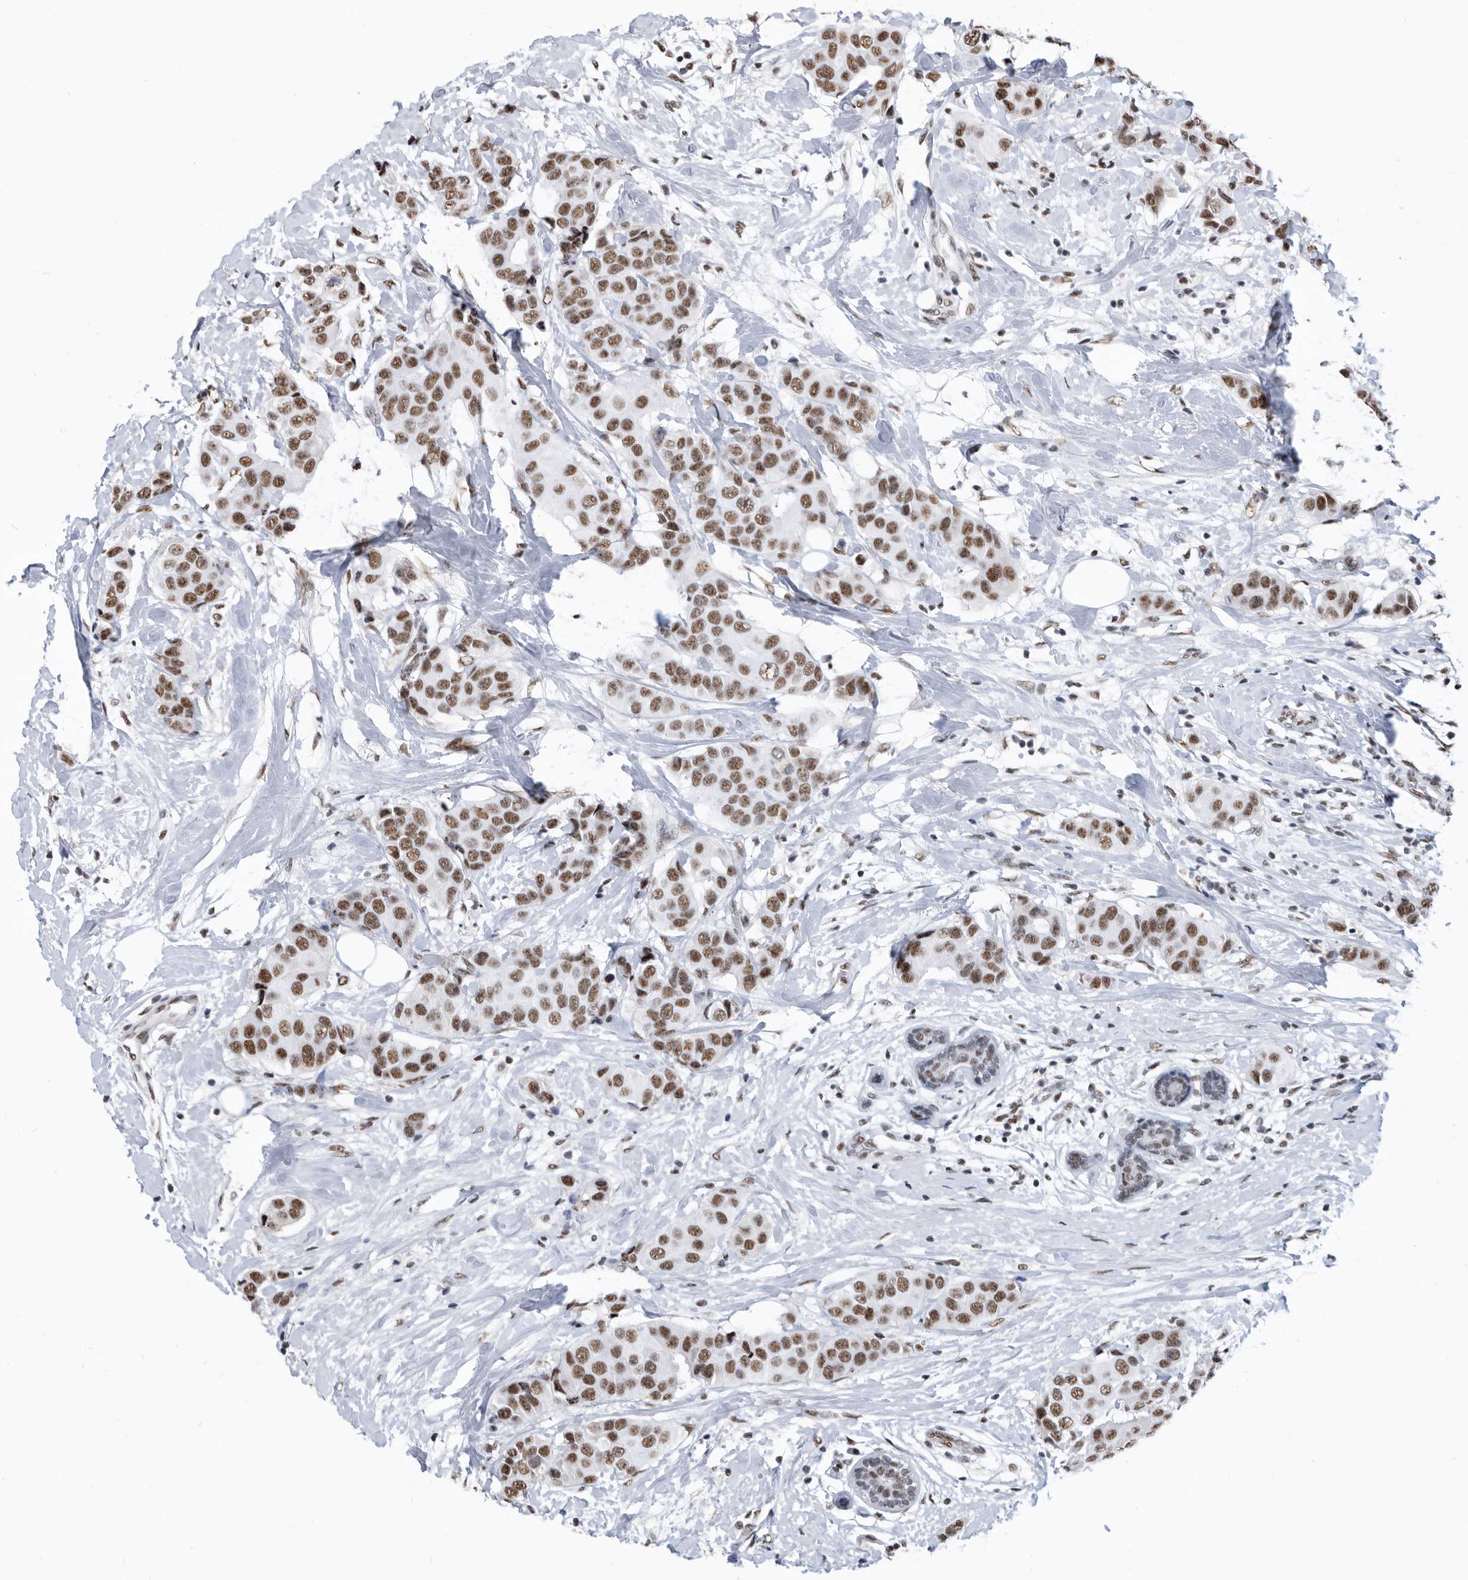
{"staining": {"intensity": "moderate", "quantity": ">75%", "location": "nuclear"}, "tissue": "breast cancer", "cell_type": "Tumor cells", "image_type": "cancer", "snomed": [{"axis": "morphology", "description": "Normal tissue, NOS"}, {"axis": "morphology", "description": "Duct carcinoma"}, {"axis": "topography", "description": "Breast"}], "caption": "A histopathology image of infiltrating ductal carcinoma (breast) stained for a protein exhibits moderate nuclear brown staining in tumor cells.", "gene": "SF3A1", "patient": {"sex": "female", "age": 39}}